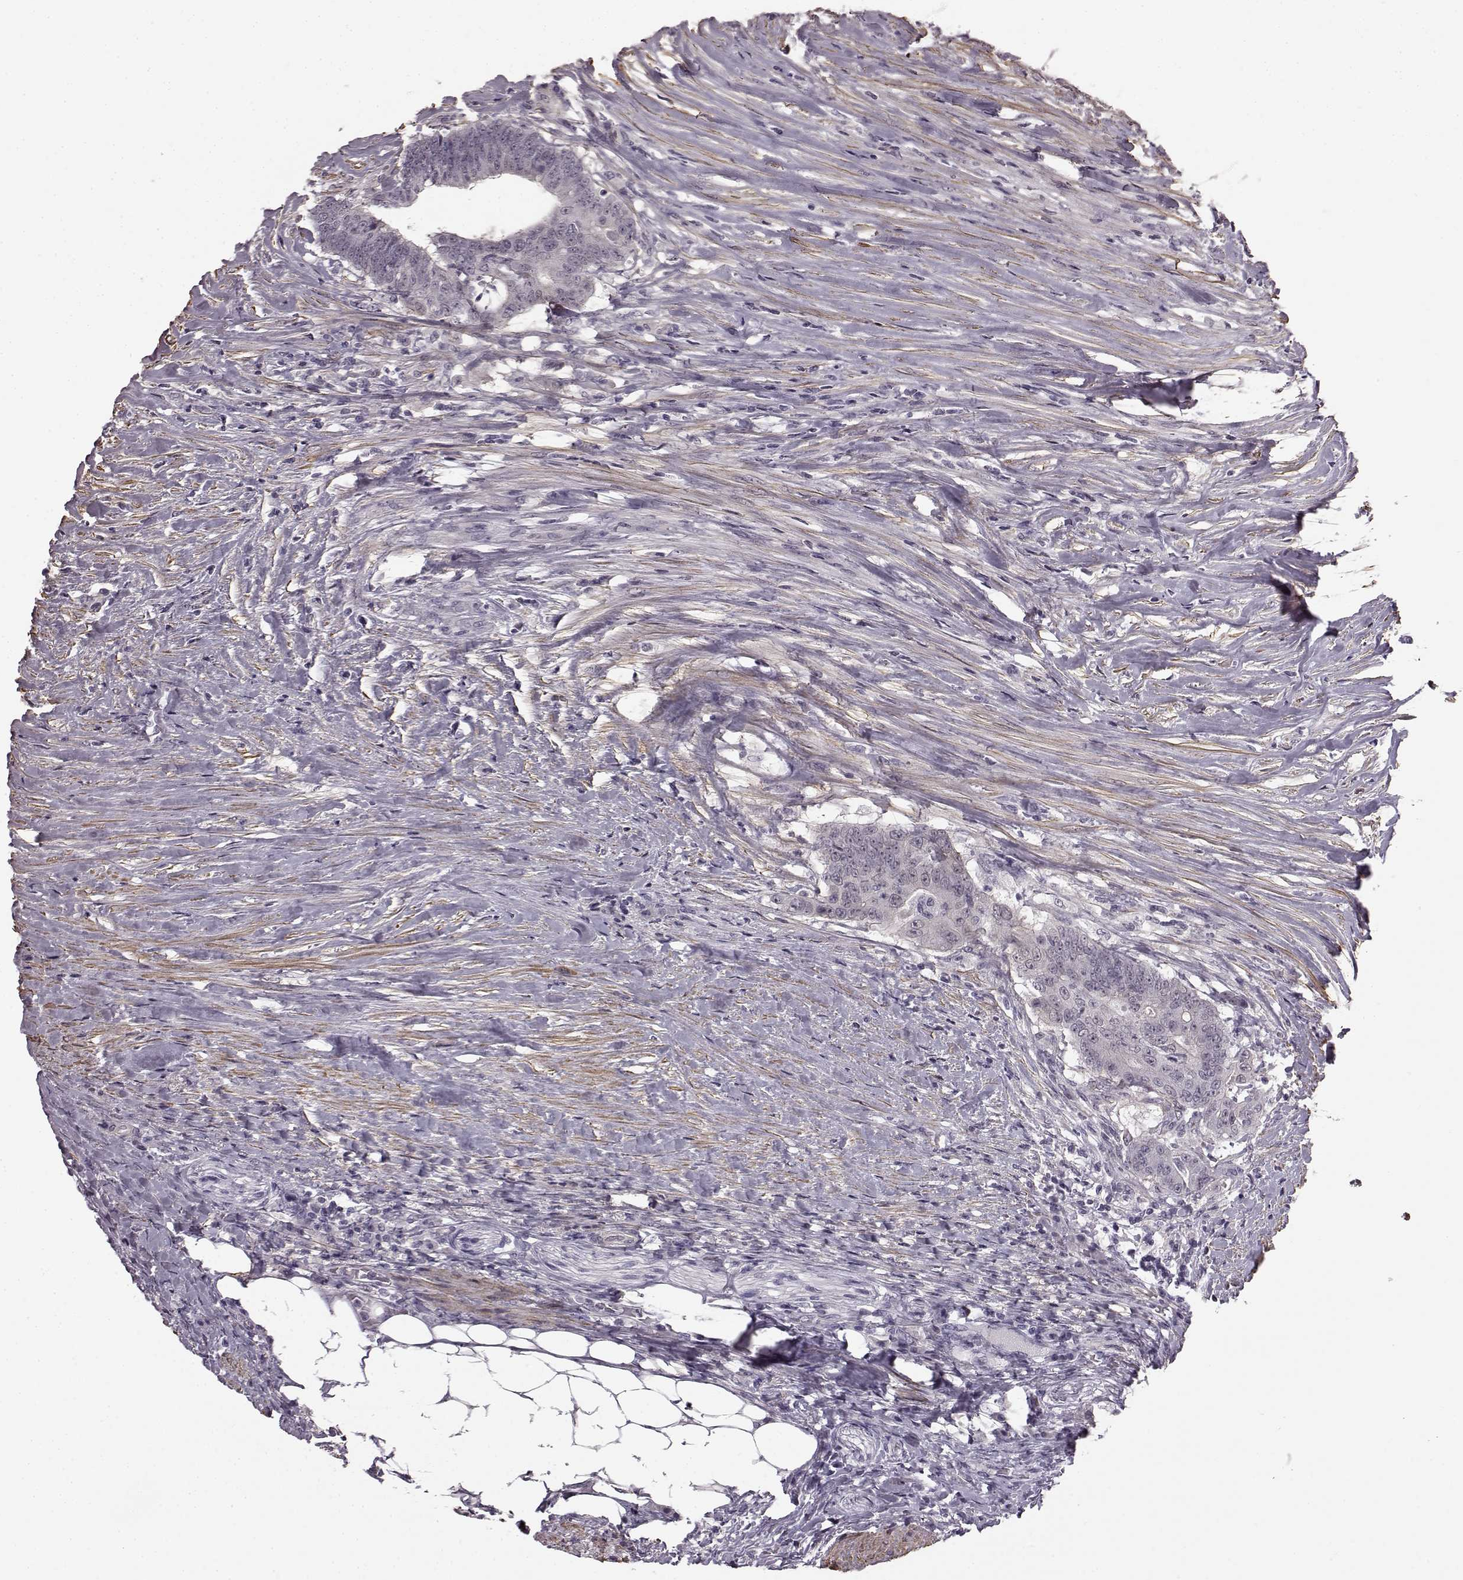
{"staining": {"intensity": "negative", "quantity": "none", "location": "none"}, "tissue": "colorectal cancer", "cell_type": "Tumor cells", "image_type": "cancer", "snomed": [{"axis": "morphology", "description": "Adenocarcinoma, NOS"}, {"axis": "topography", "description": "Colon"}], "caption": "Immunohistochemistry (IHC) image of human colorectal cancer (adenocarcinoma) stained for a protein (brown), which shows no expression in tumor cells.", "gene": "SLCO3A1", "patient": {"sex": "female", "age": 43}}